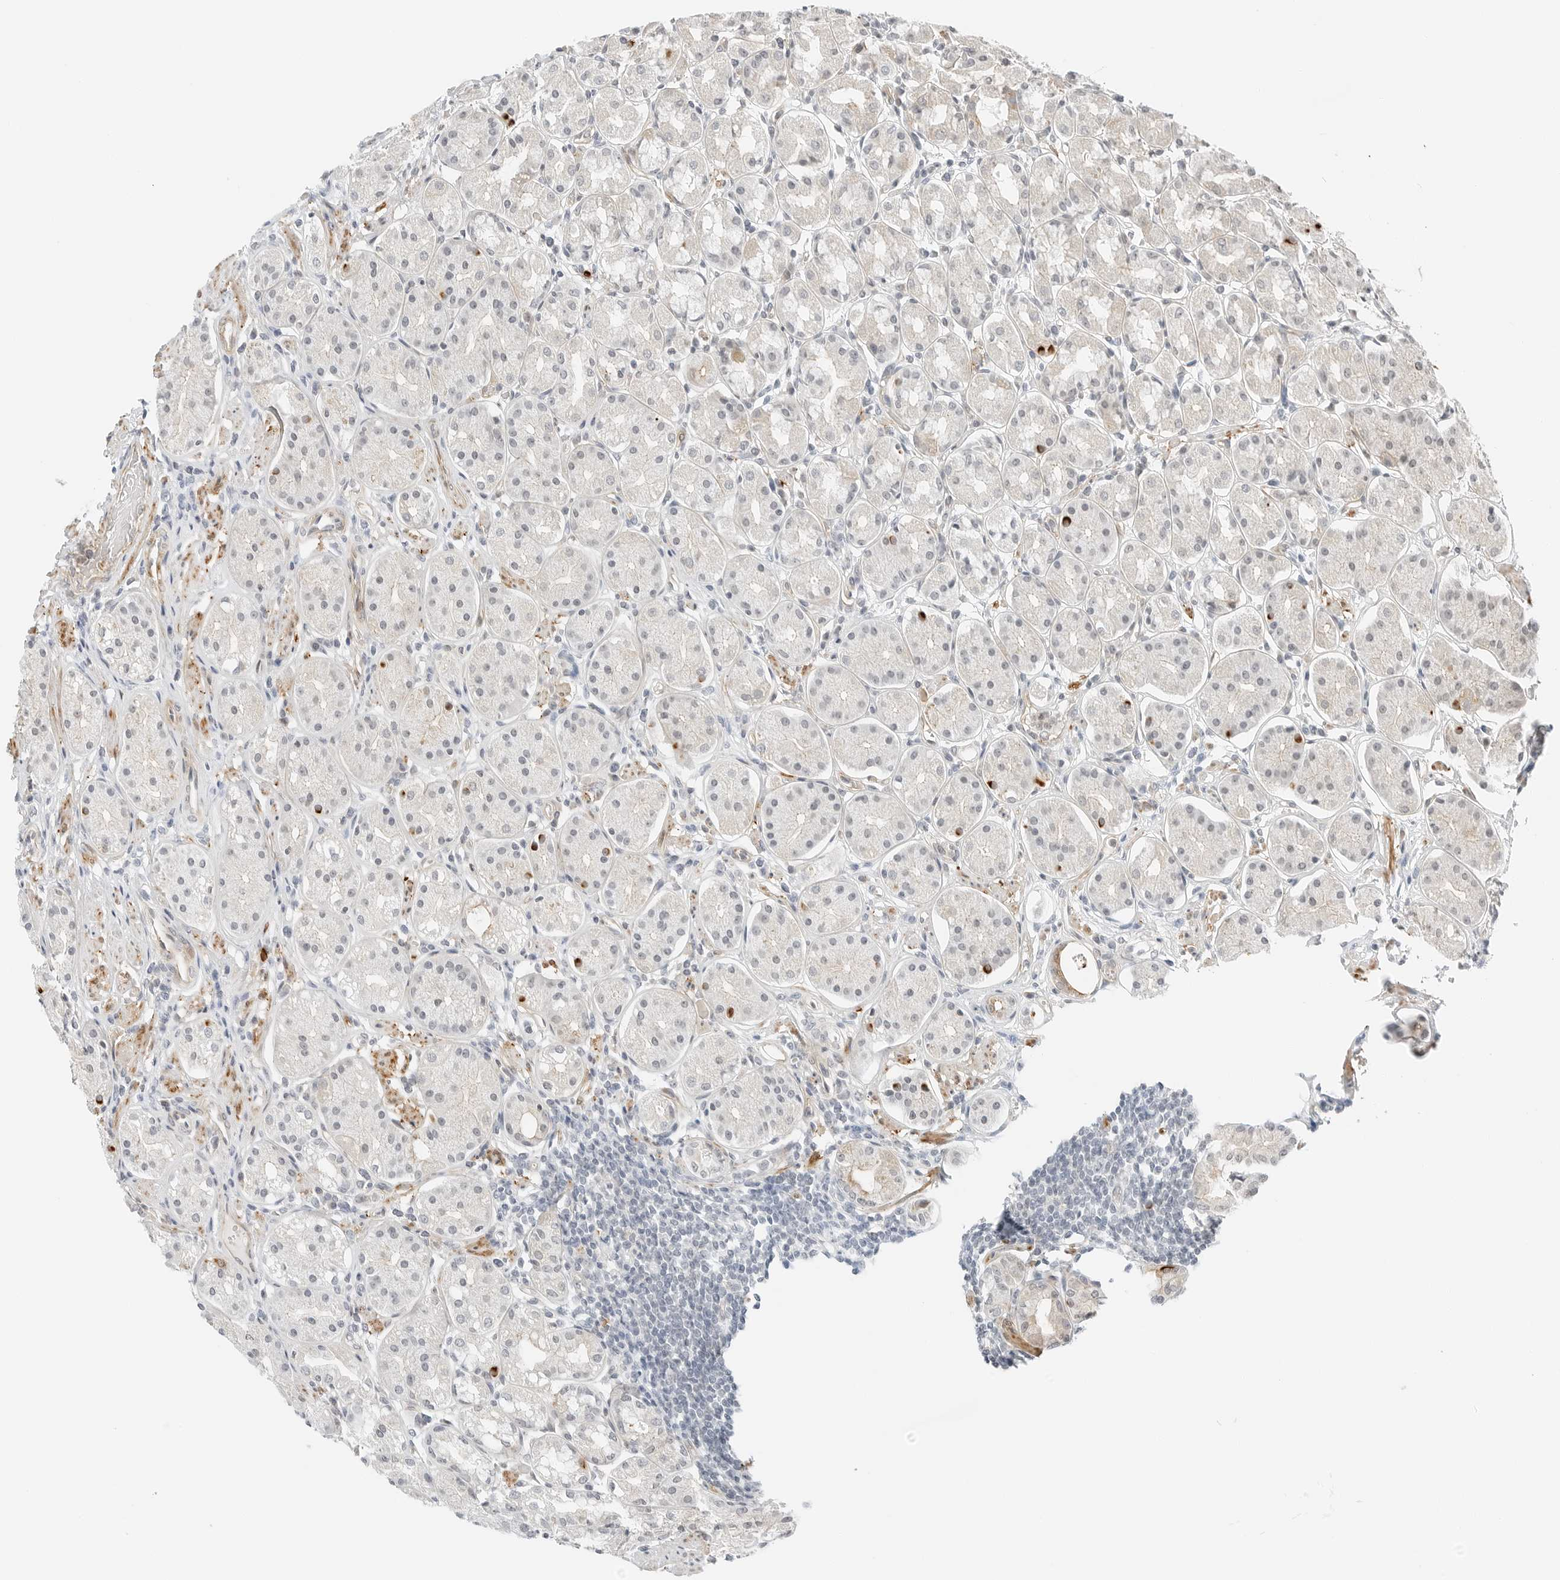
{"staining": {"intensity": "moderate", "quantity": "25%-75%", "location": "cytoplasmic/membranous"}, "tissue": "stomach", "cell_type": "Glandular cells", "image_type": "normal", "snomed": [{"axis": "morphology", "description": "Normal tissue, NOS"}, {"axis": "topography", "description": "Stomach"}, {"axis": "topography", "description": "Stomach, lower"}], "caption": "Immunohistochemistry (IHC) of benign stomach displays medium levels of moderate cytoplasmic/membranous positivity in approximately 25%-75% of glandular cells. The protein is stained brown, and the nuclei are stained in blue (DAB IHC with brightfield microscopy, high magnification).", "gene": "IQCC", "patient": {"sex": "female", "age": 56}}